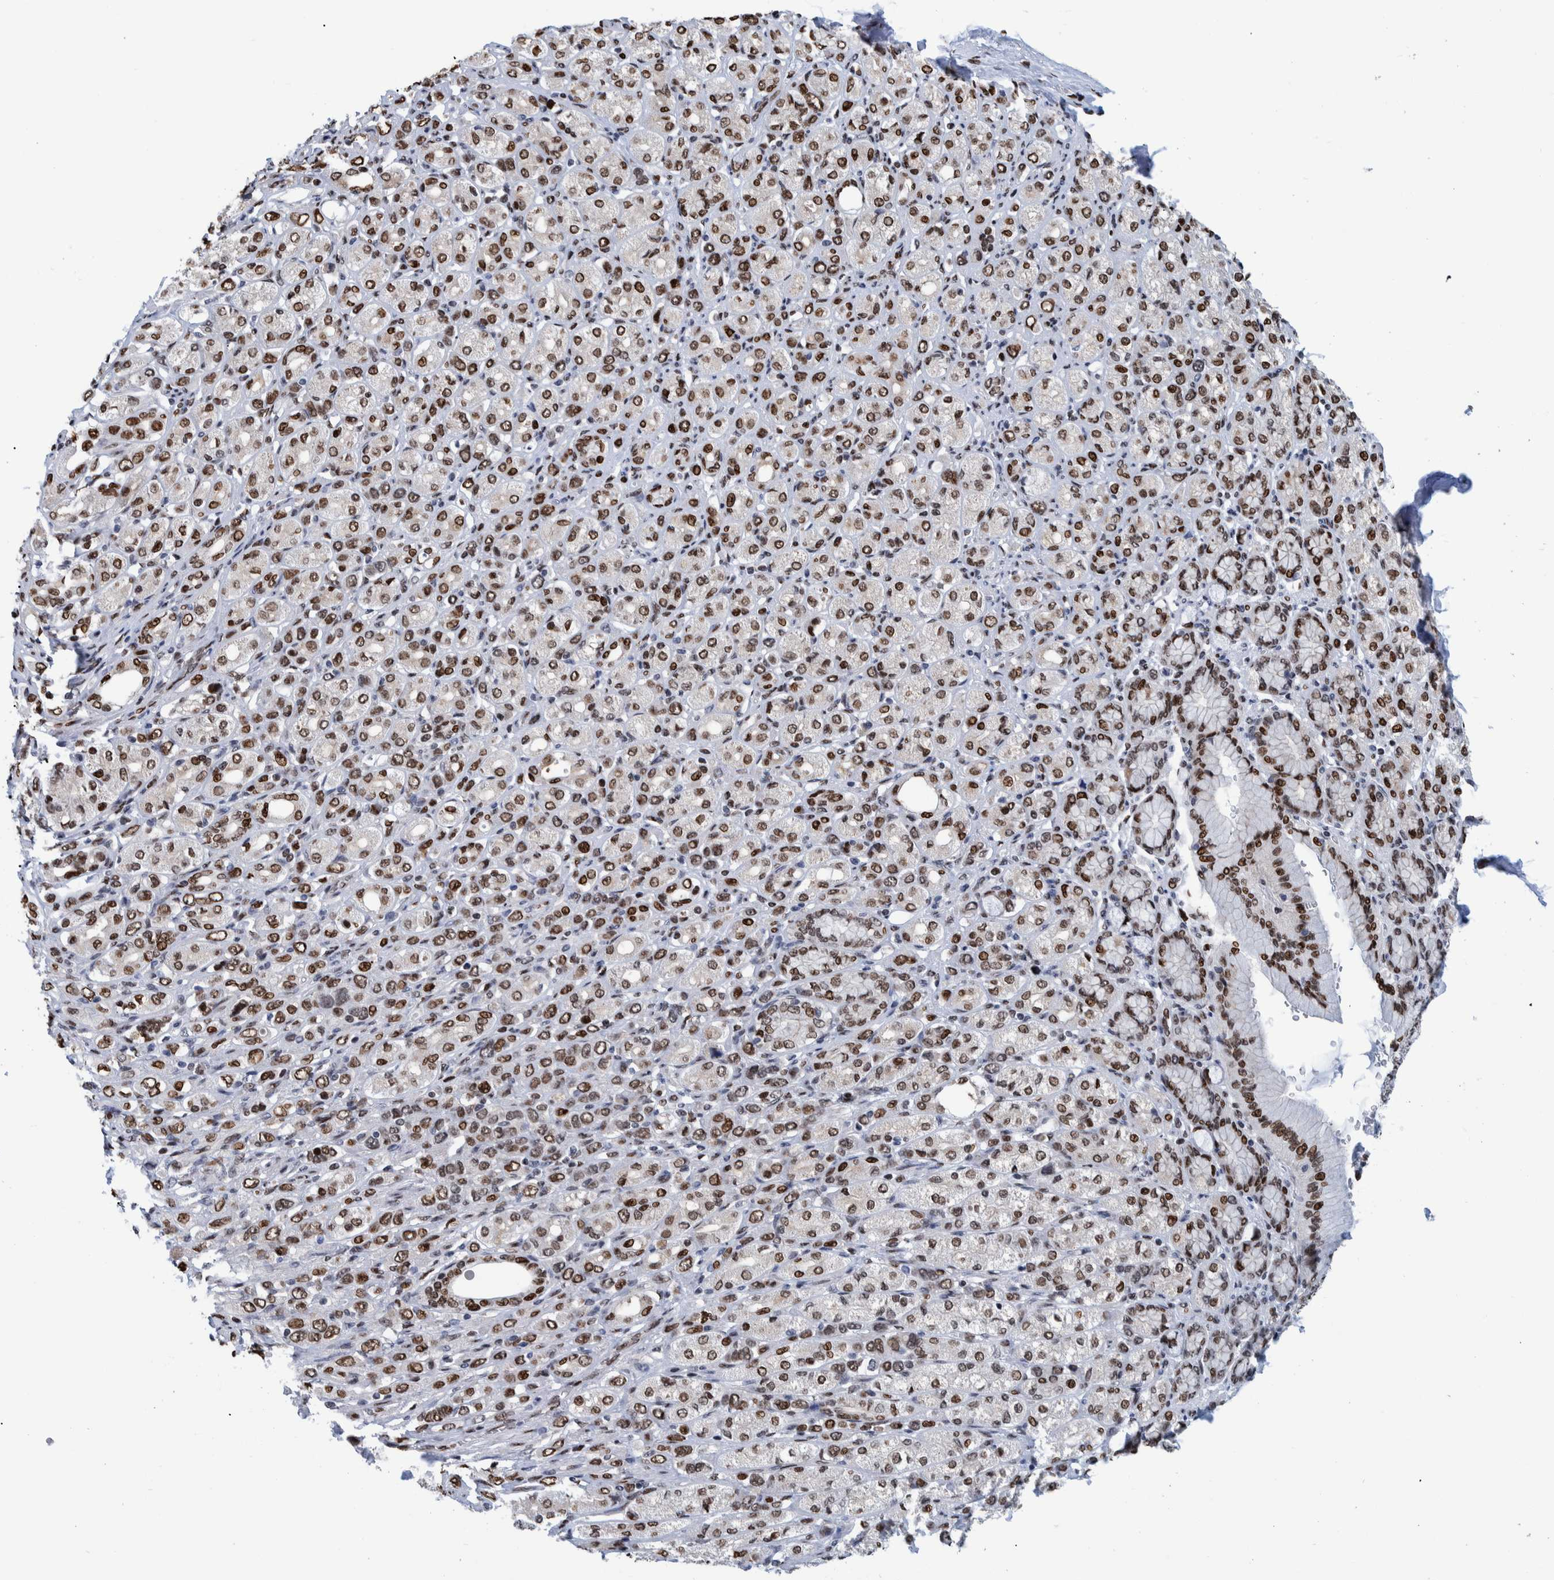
{"staining": {"intensity": "strong", "quantity": ">75%", "location": "nuclear"}, "tissue": "stomach cancer", "cell_type": "Tumor cells", "image_type": "cancer", "snomed": [{"axis": "morphology", "description": "Adenocarcinoma, NOS"}, {"axis": "topography", "description": "Stomach"}], "caption": "DAB (3,3'-diaminobenzidine) immunohistochemical staining of human stomach adenocarcinoma displays strong nuclear protein expression in about >75% of tumor cells. The staining was performed using DAB, with brown indicating positive protein expression. Nuclei are stained blue with hematoxylin.", "gene": "HEATR9", "patient": {"sex": "female", "age": 65}}